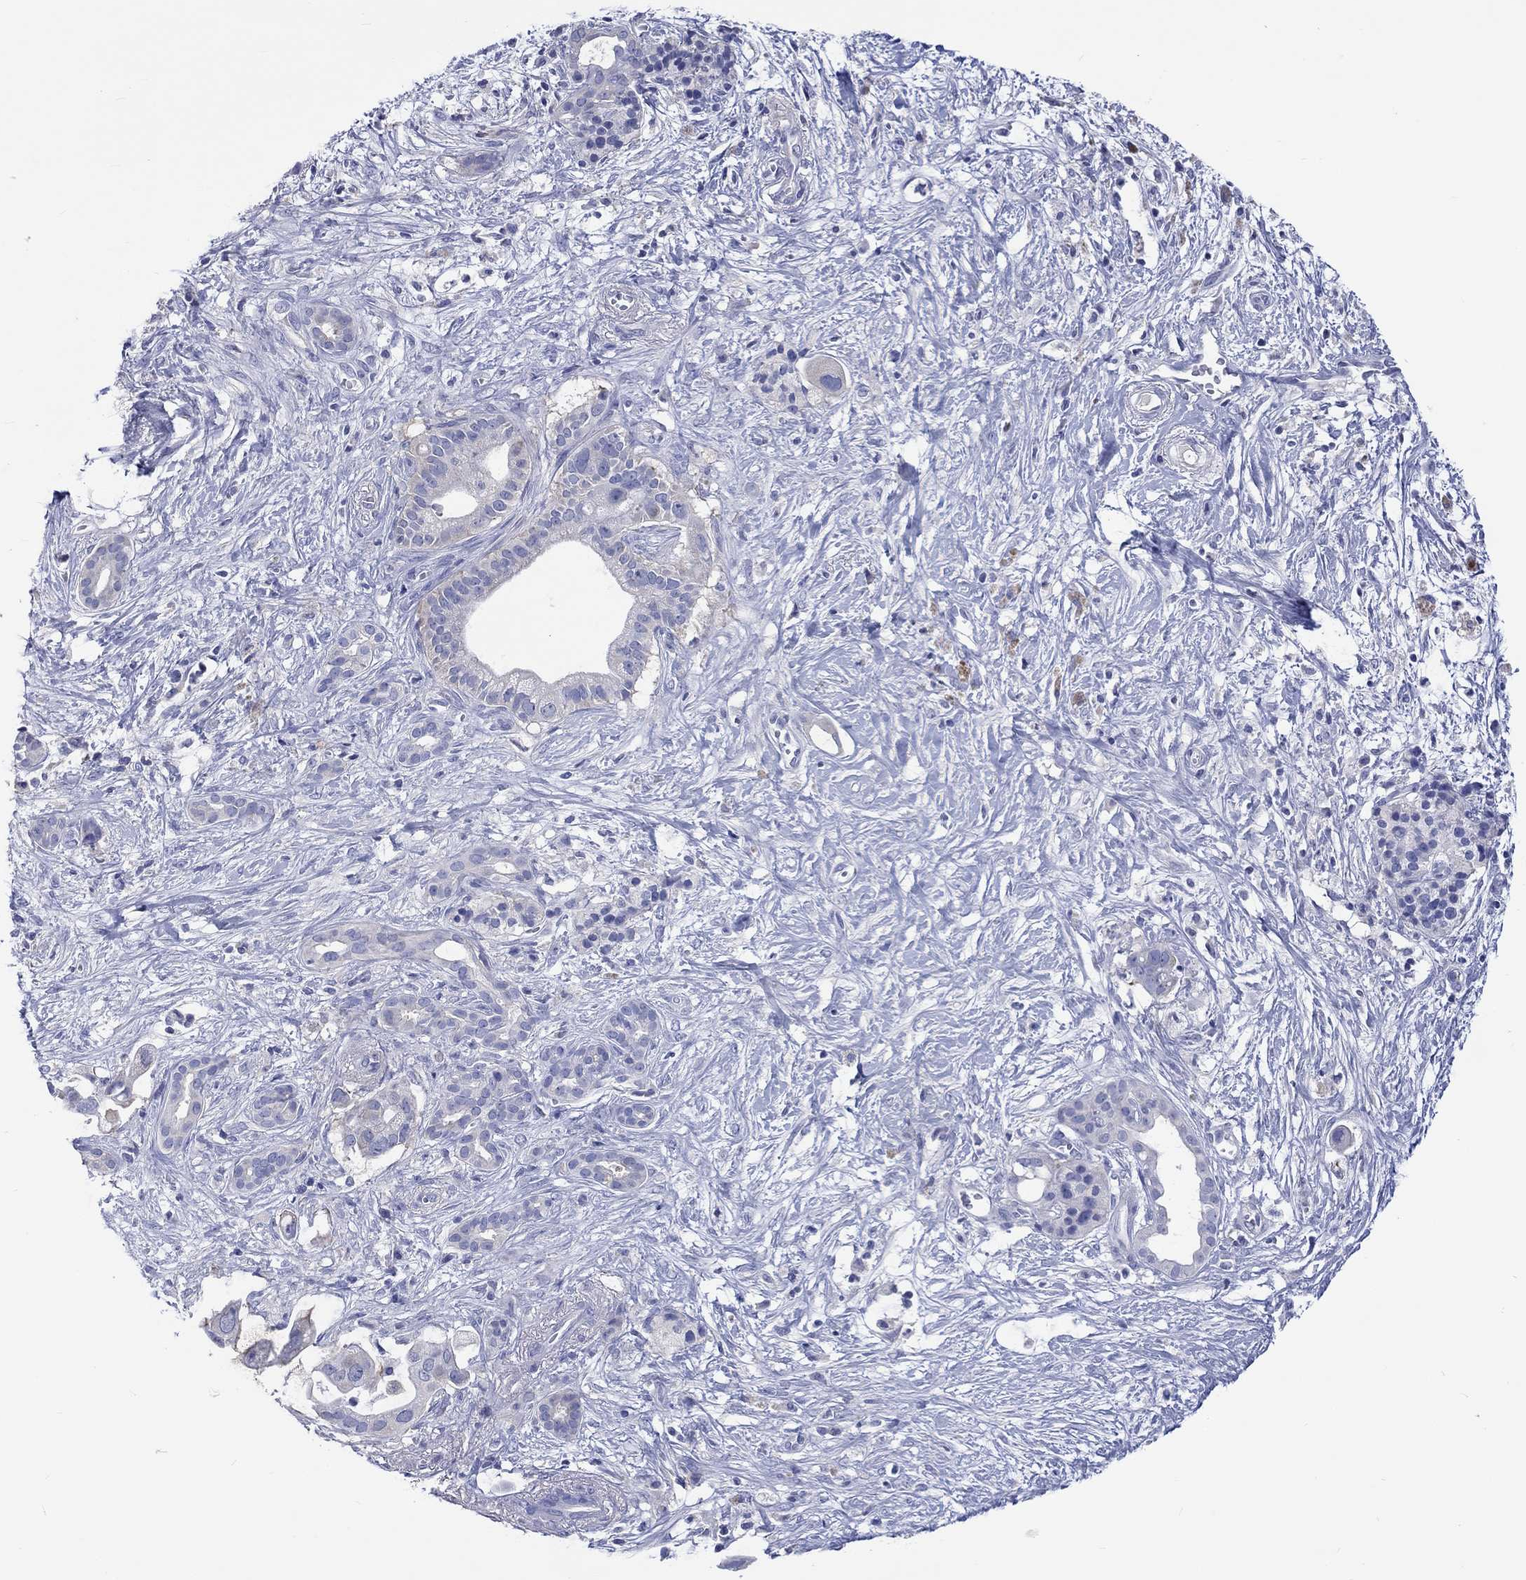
{"staining": {"intensity": "negative", "quantity": "none", "location": "none"}, "tissue": "pancreatic cancer", "cell_type": "Tumor cells", "image_type": "cancer", "snomed": [{"axis": "morphology", "description": "Adenocarcinoma, NOS"}, {"axis": "topography", "description": "Pancreas"}], "caption": "Immunohistochemistry of pancreatic adenocarcinoma reveals no positivity in tumor cells.", "gene": "TOMM20L", "patient": {"sex": "male", "age": 61}}